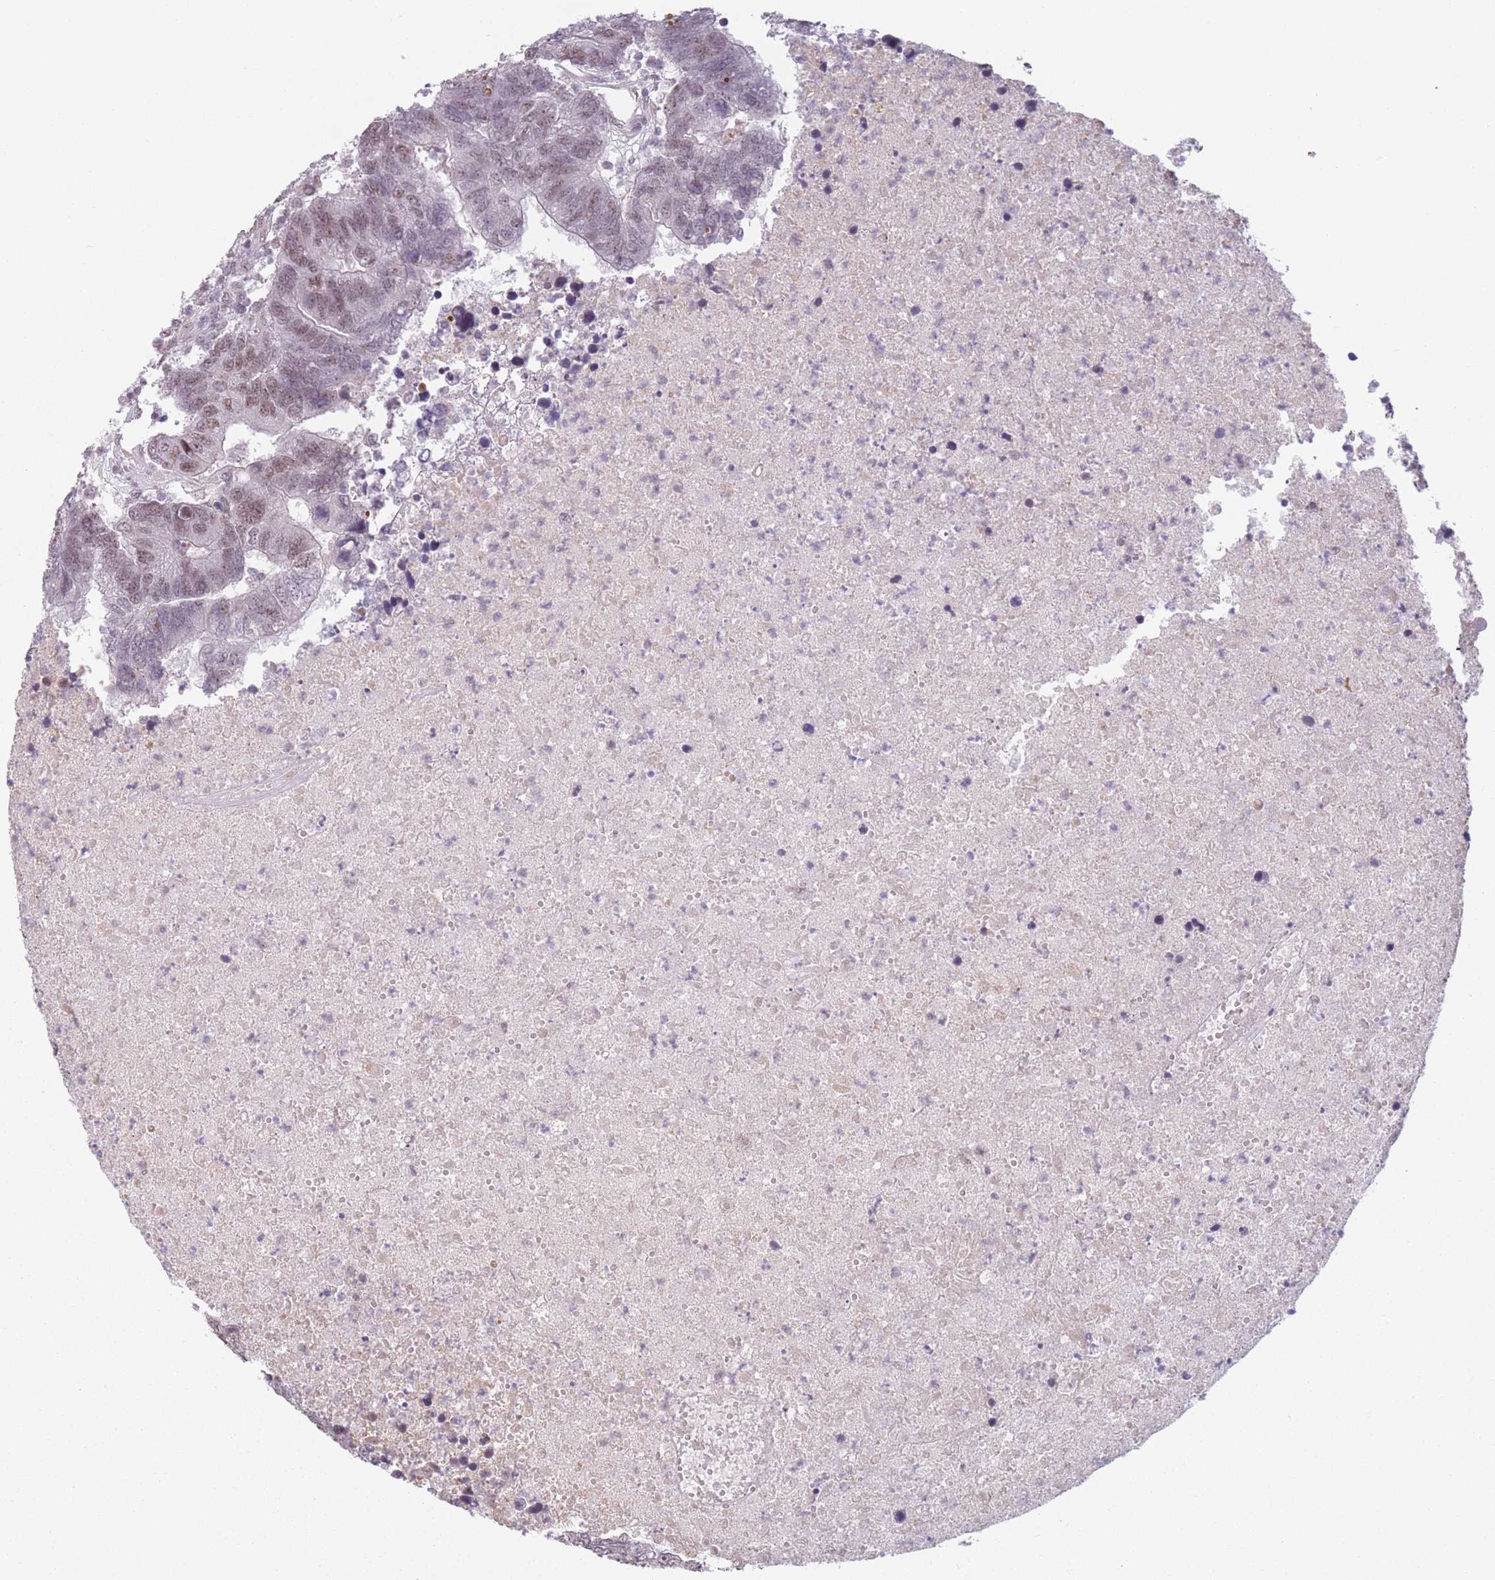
{"staining": {"intensity": "moderate", "quantity": ">75%", "location": "nuclear"}, "tissue": "colorectal cancer", "cell_type": "Tumor cells", "image_type": "cancer", "snomed": [{"axis": "morphology", "description": "Adenocarcinoma, NOS"}, {"axis": "topography", "description": "Colon"}], "caption": "High-magnification brightfield microscopy of colorectal cancer stained with DAB (3,3'-diaminobenzidine) (brown) and counterstained with hematoxylin (blue). tumor cells exhibit moderate nuclear positivity is identified in about>75% of cells.", "gene": "SUPT6H", "patient": {"sex": "female", "age": 48}}